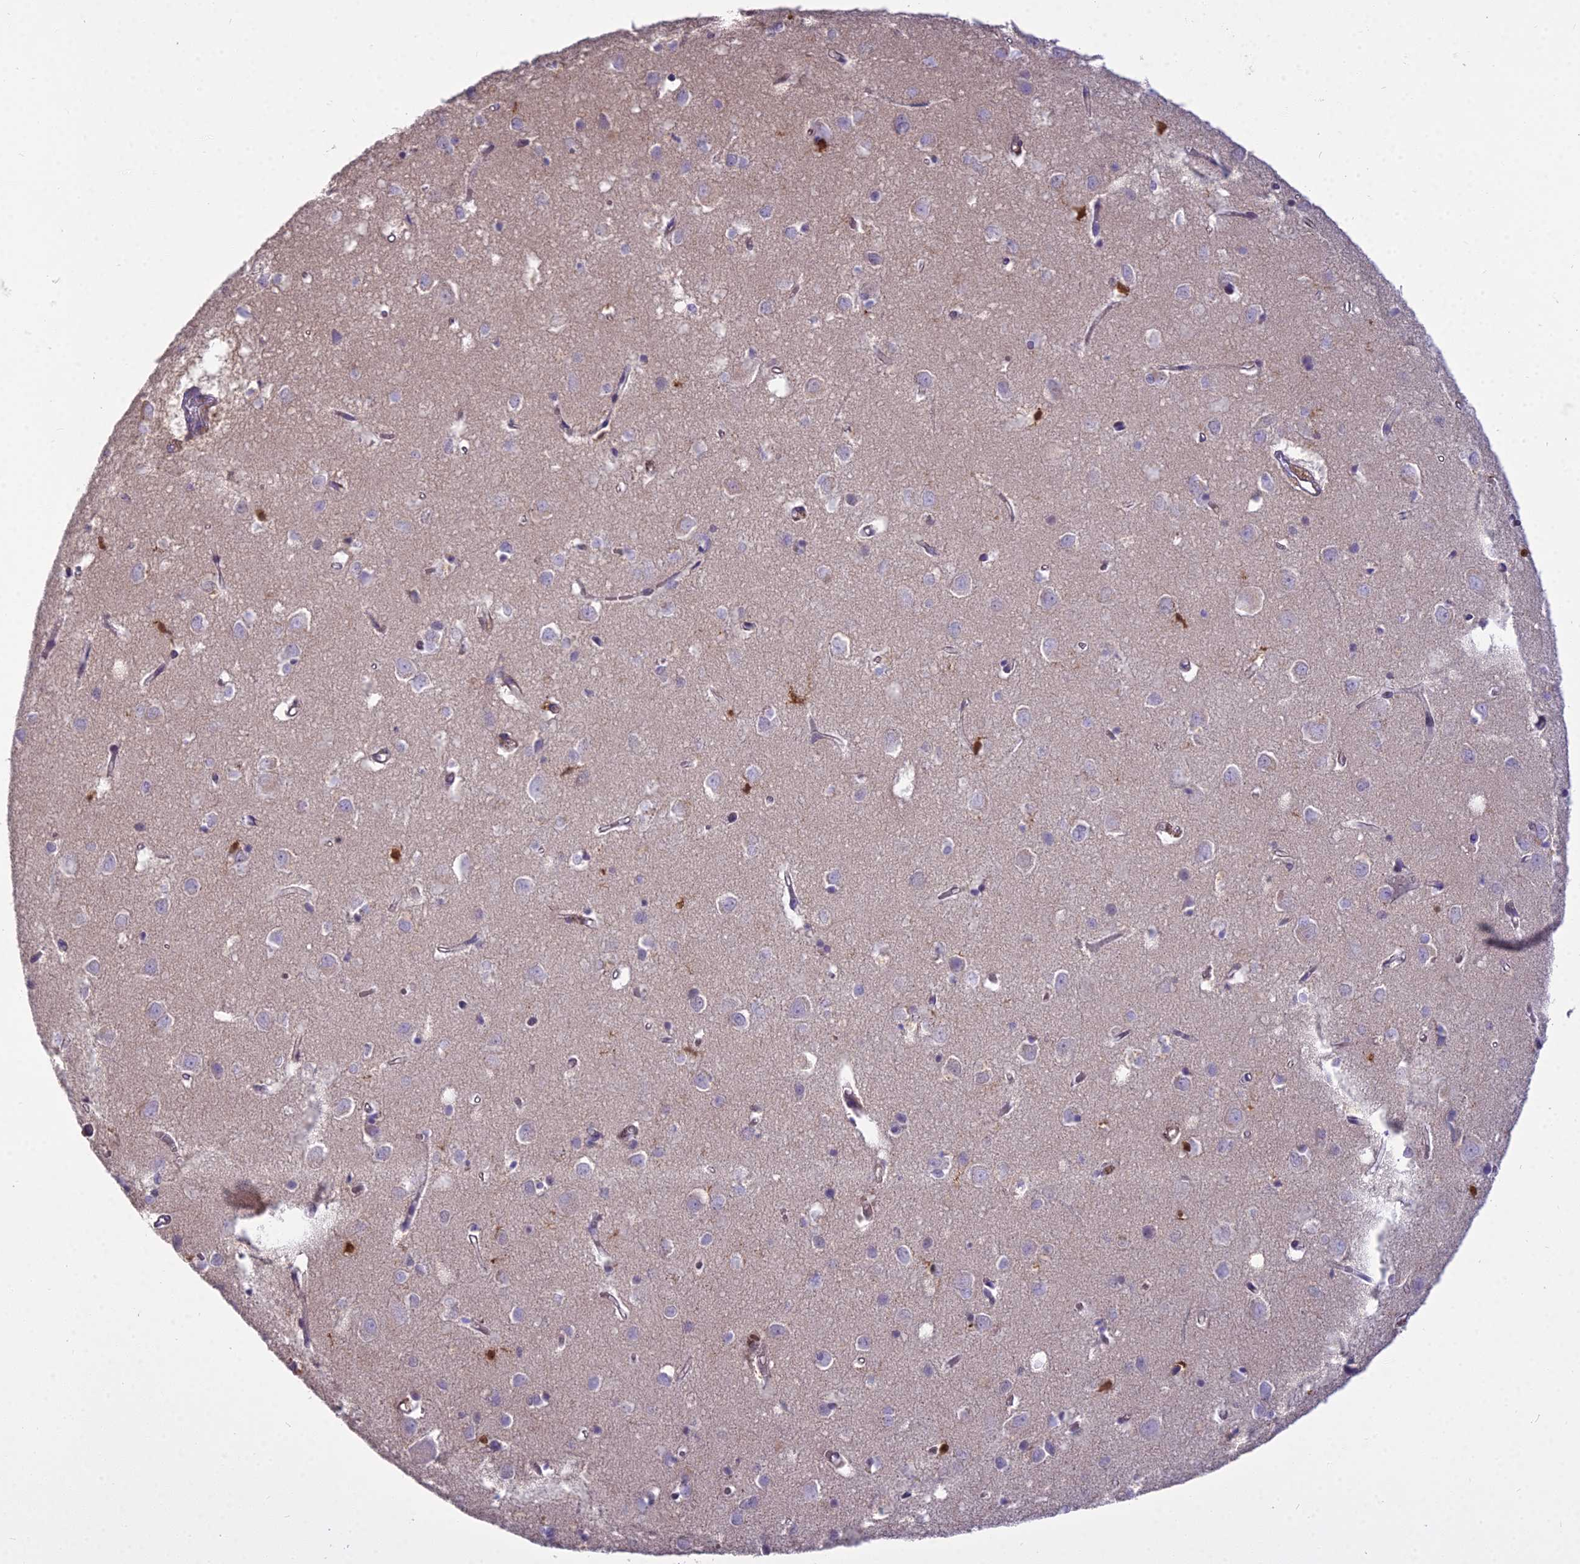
{"staining": {"intensity": "weak", "quantity": "25%-75%", "location": "cytoplasmic/membranous"}, "tissue": "cerebral cortex", "cell_type": "Endothelial cells", "image_type": "normal", "snomed": [{"axis": "morphology", "description": "Normal tissue, NOS"}, {"axis": "topography", "description": "Cerebral cortex"}], "caption": "Endothelial cells show low levels of weak cytoplasmic/membranous staining in approximately 25%-75% of cells in normal cerebral cortex.", "gene": "BLNK", "patient": {"sex": "female", "age": 64}}